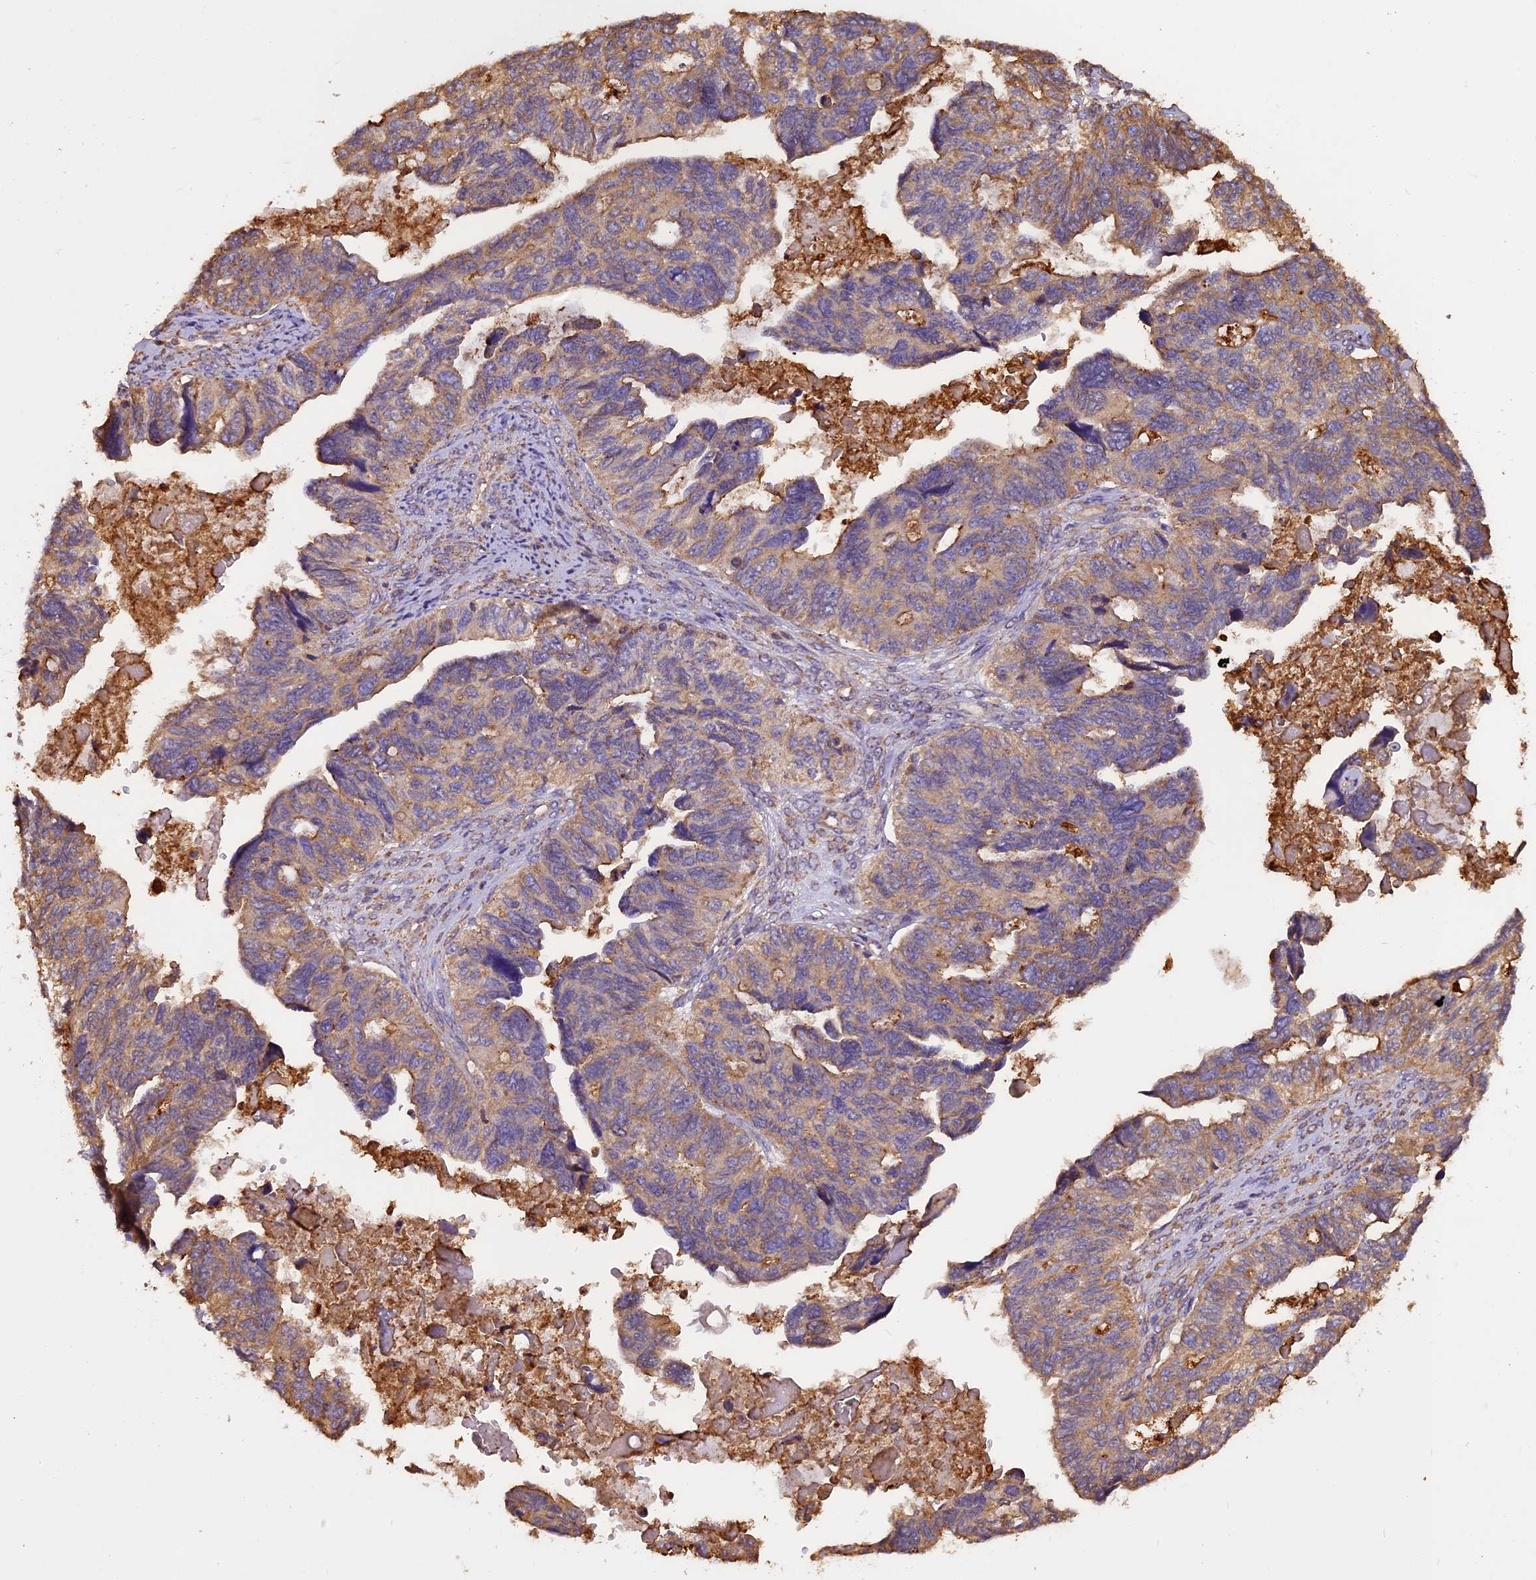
{"staining": {"intensity": "weak", "quantity": "25%-75%", "location": "cytoplasmic/membranous"}, "tissue": "ovarian cancer", "cell_type": "Tumor cells", "image_type": "cancer", "snomed": [{"axis": "morphology", "description": "Cystadenocarcinoma, serous, NOS"}, {"axis": "topography", "description": "Ovary"}], "caption": "Ovarian cancer stained with a brown dye reveals weak cytoplasmic/membranous positive positivity in about 25%-75% of tumor cells.", "gene": "CHMP2A", "patient": {"sex": "female", "age": 79}}